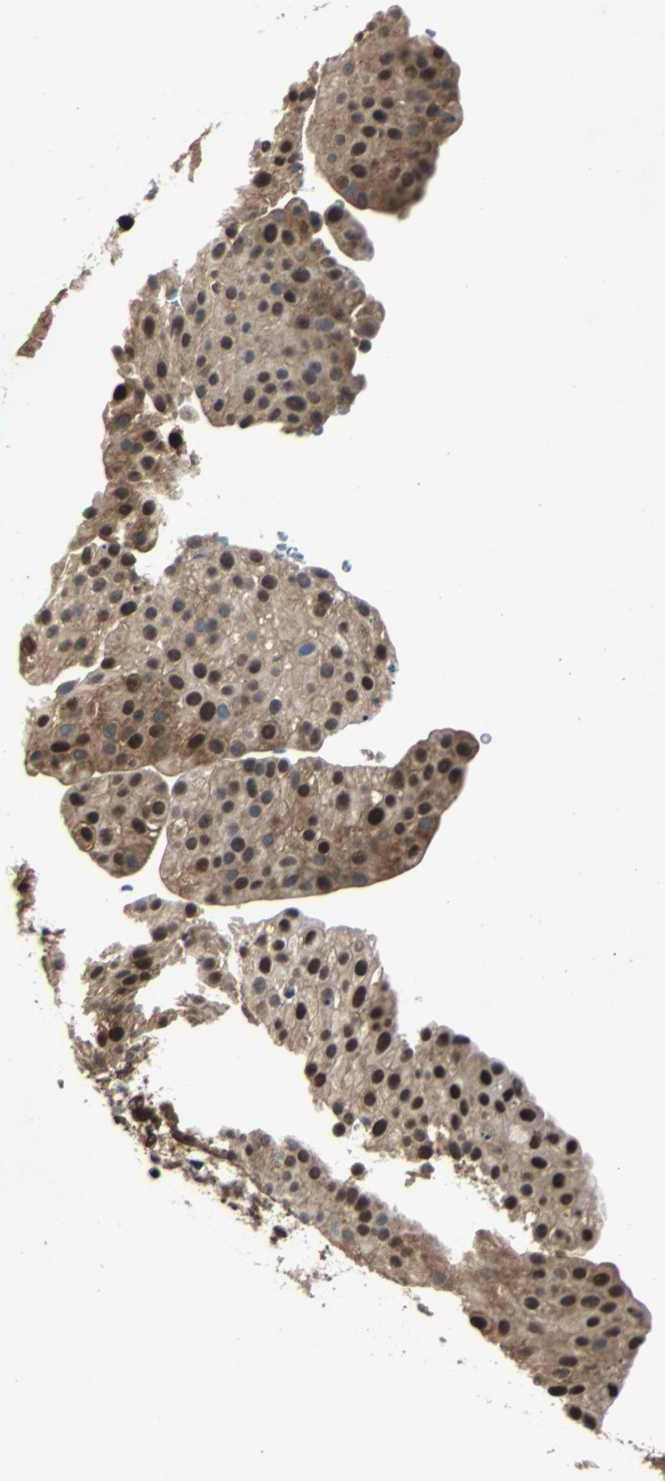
{"staining": {"intensity": "strong", "quantity": ">75%", "location": "cytoplasmic/membranous,nuclear"}, "tissue": "urothelial cancer", "cell_type": "Tumor cells", "image_type": "cancer", "snomed": [{"axis": "morphology", "description": "Urothelial carcinoma, Low grade"}, {"axis": "topography", "description": "Smooth muscle"}, {"axis": "topography", "description": "Urinary bladder"}], "caption": "Immunohistochemistry (IHC) (DAB) staining of human urothelial cancer reveals strong cytoplasmic/membranous and nuclear protein staining in about >75% of tumor cells. The staining was performed using DAB (3,3'-diaminobenzidine) to visualize the protein expression in brown, while the nuclei were stained in blue with hematoxylin (Magnification: 20x).", "gene": "ACLY", "patient": {"sex": "male", "age": 60}}